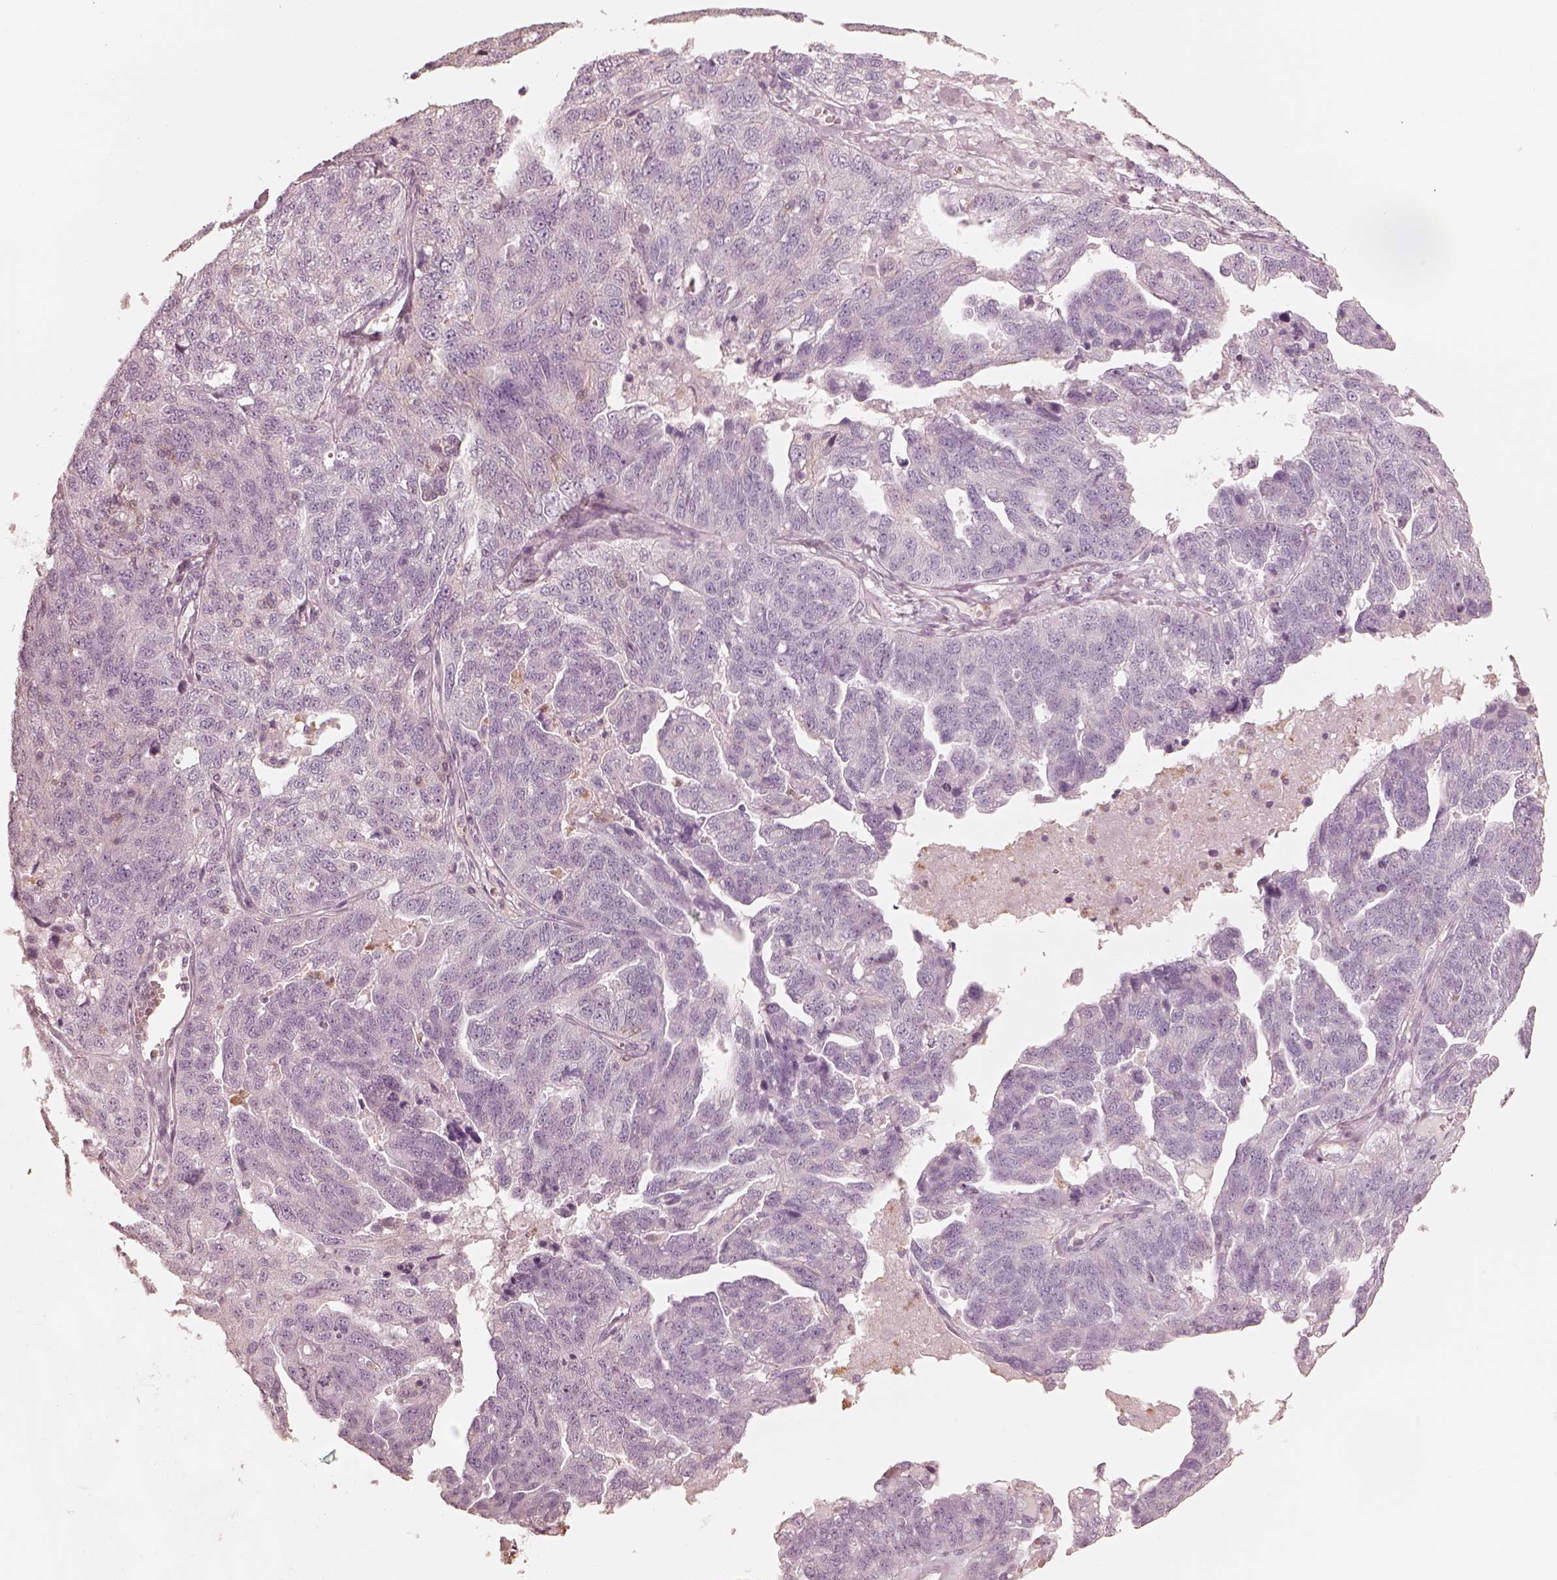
{"staining": {"intensity": "negative", "quantity": "none", "location": "none"}, "tissue": "ovarian cancer", "cell_type": "Tumor cells", "image_type": "cancer", "snomed": [{"axis": "morphology", "description": "Cystadenocarcinoma, serous, NOS"}, {"axis": "topography", "description": "Ovary"}], "caption": "This is an immunohistochemistry micrograph of human ovarian serous cystadenocarcinoma. There is no expression in tumor cells.", "gene": "GPRIN1", "patient": {"sex": "female", "age": 71}}